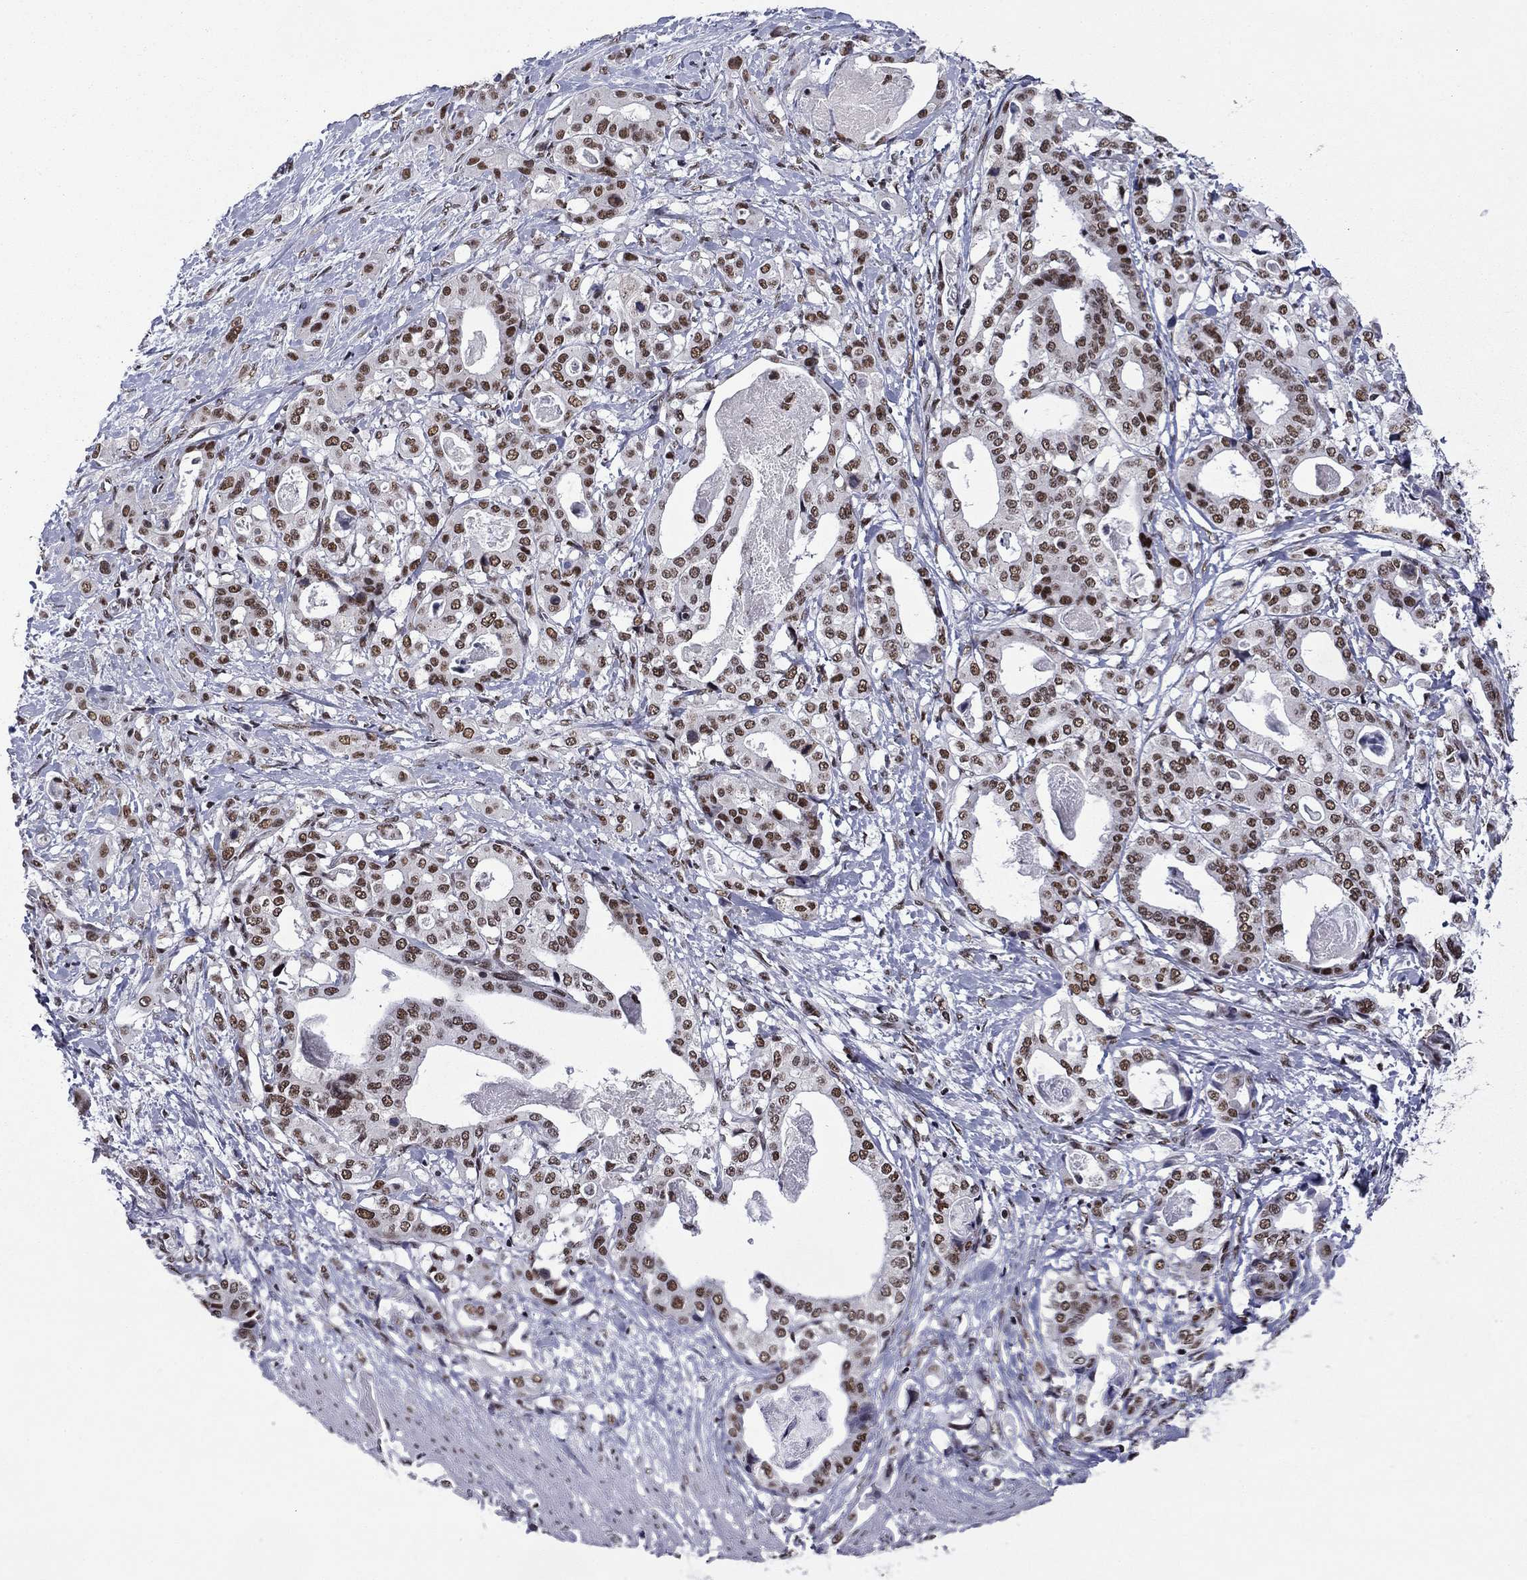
{"staining": {"intensity": "strong", "quantity": "25%-75%", "location": "nuclear"}, "tissue": "stomach cancer", "cell_type": "Tumor cells", "image_type": "cancer", "snomed": [{"axis": "morphology", "description": "Adenocarcinoma, NOS"}, {"axis": "topography", "description": "Stomach"}], "caption": "Immunohistochemistry micrograph of neoplastic tissue: adenocarcinoma (stomach) stained using immunohistochemistry (IHC) shows high levels of strong protein expression localized specifically in the nuclear of tumor cells, appearing as a nuclear brown color.", "gene": "ETV5", "patient": {"sex": "male", "age": 48}}